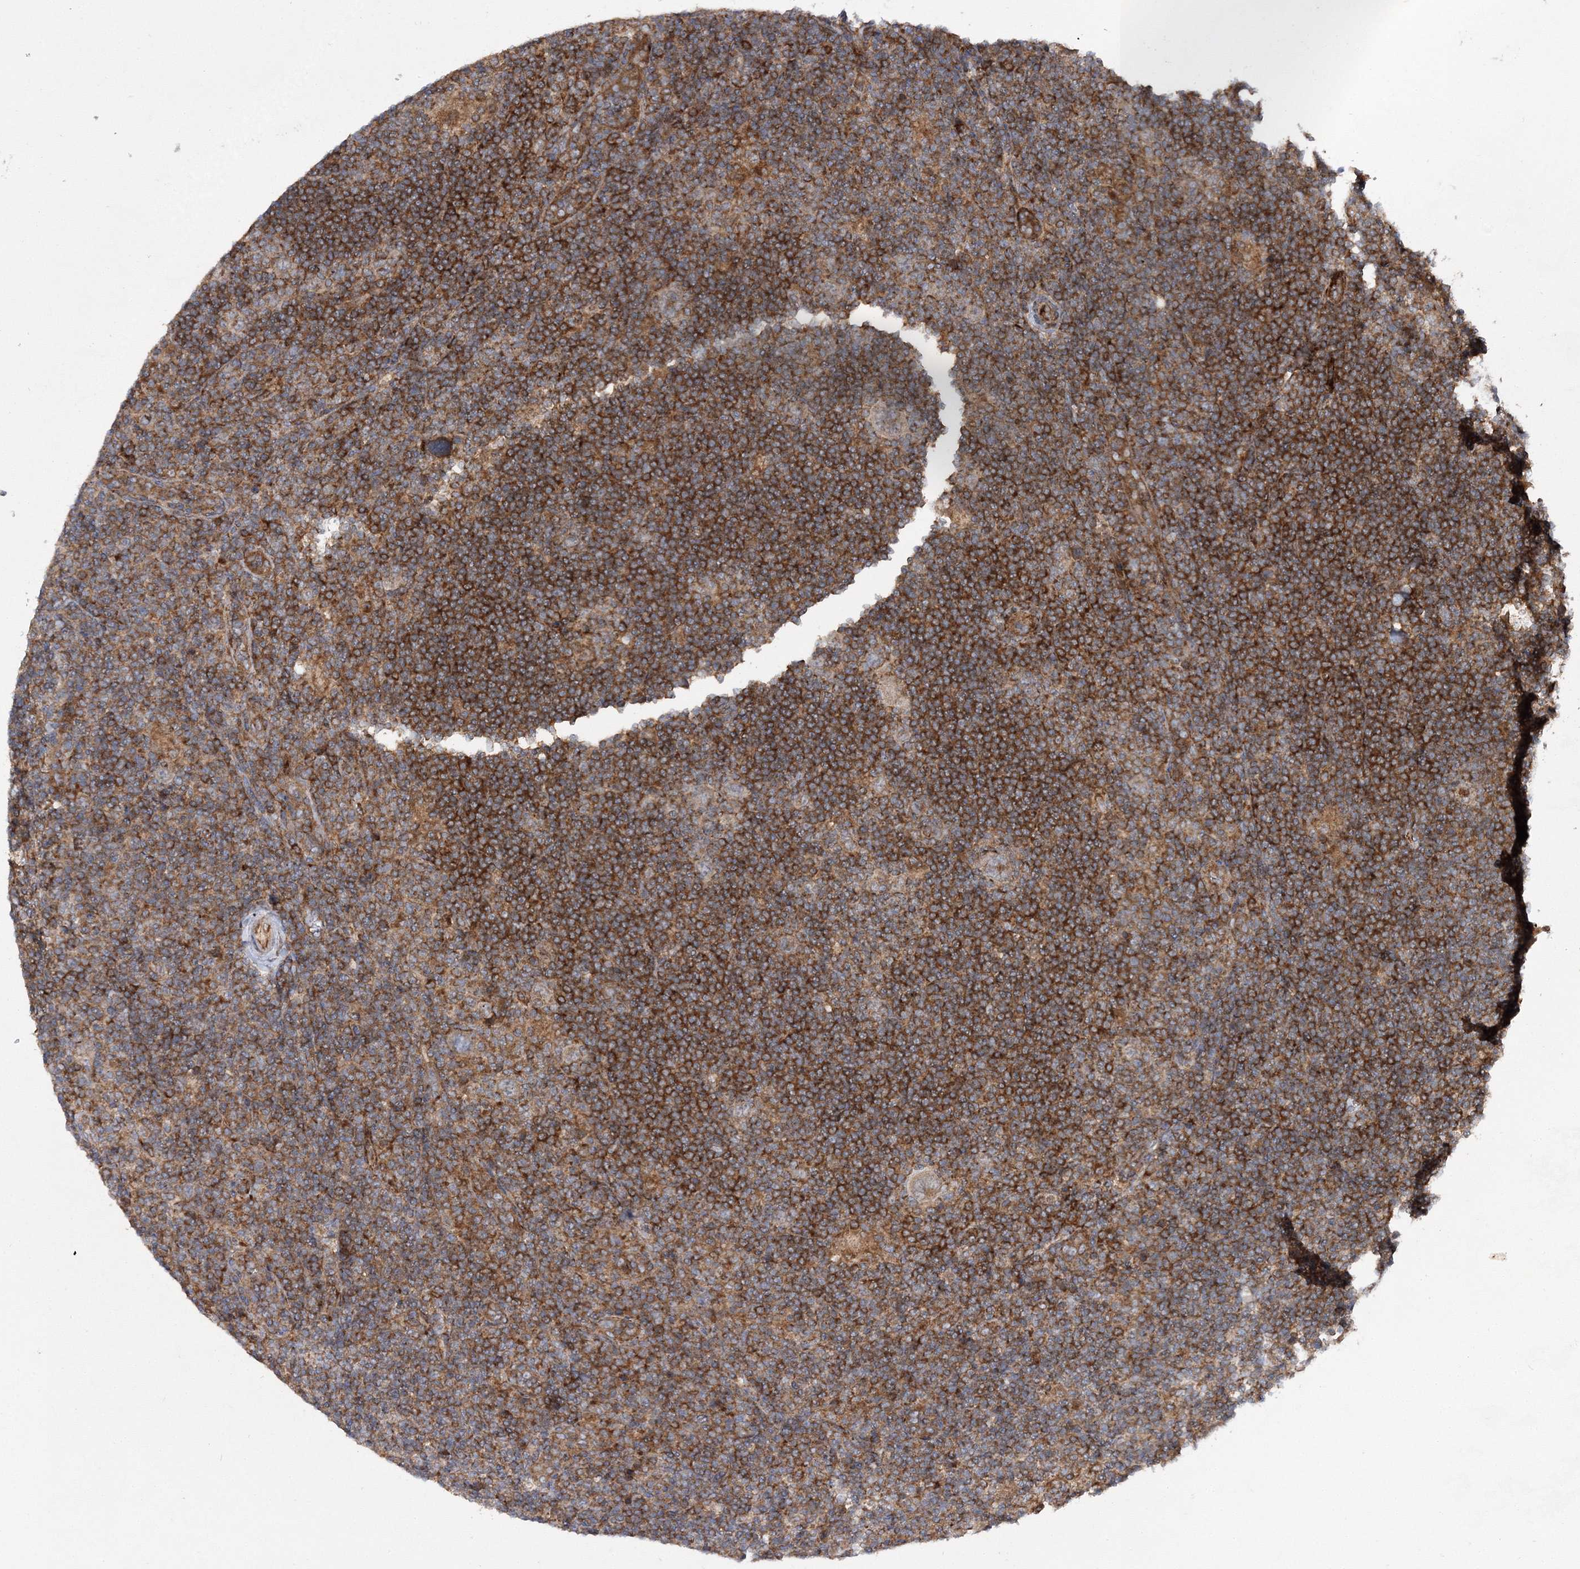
{"staining": {"intensity": "weak", "quantity": ">75%", "location": "cytoplasmic/membranous"}, "tissue": "lymphoma", "cell_type": "Tumor cells", "image_type": "cancer", "snomed": [{"axis": "morphology", "description": "Hodgkin's disease, NOS"}, {"axis": "topography", "description": "Lymph node"}], "caption": "Lymphoma was stained to show a protein in brown. There is low levels of weak cytoplasmic/membranous expression in approximately >75% of tumor cells.", "gene": "DNAJC13", "patient": {"sex": "female", "age": 57}}